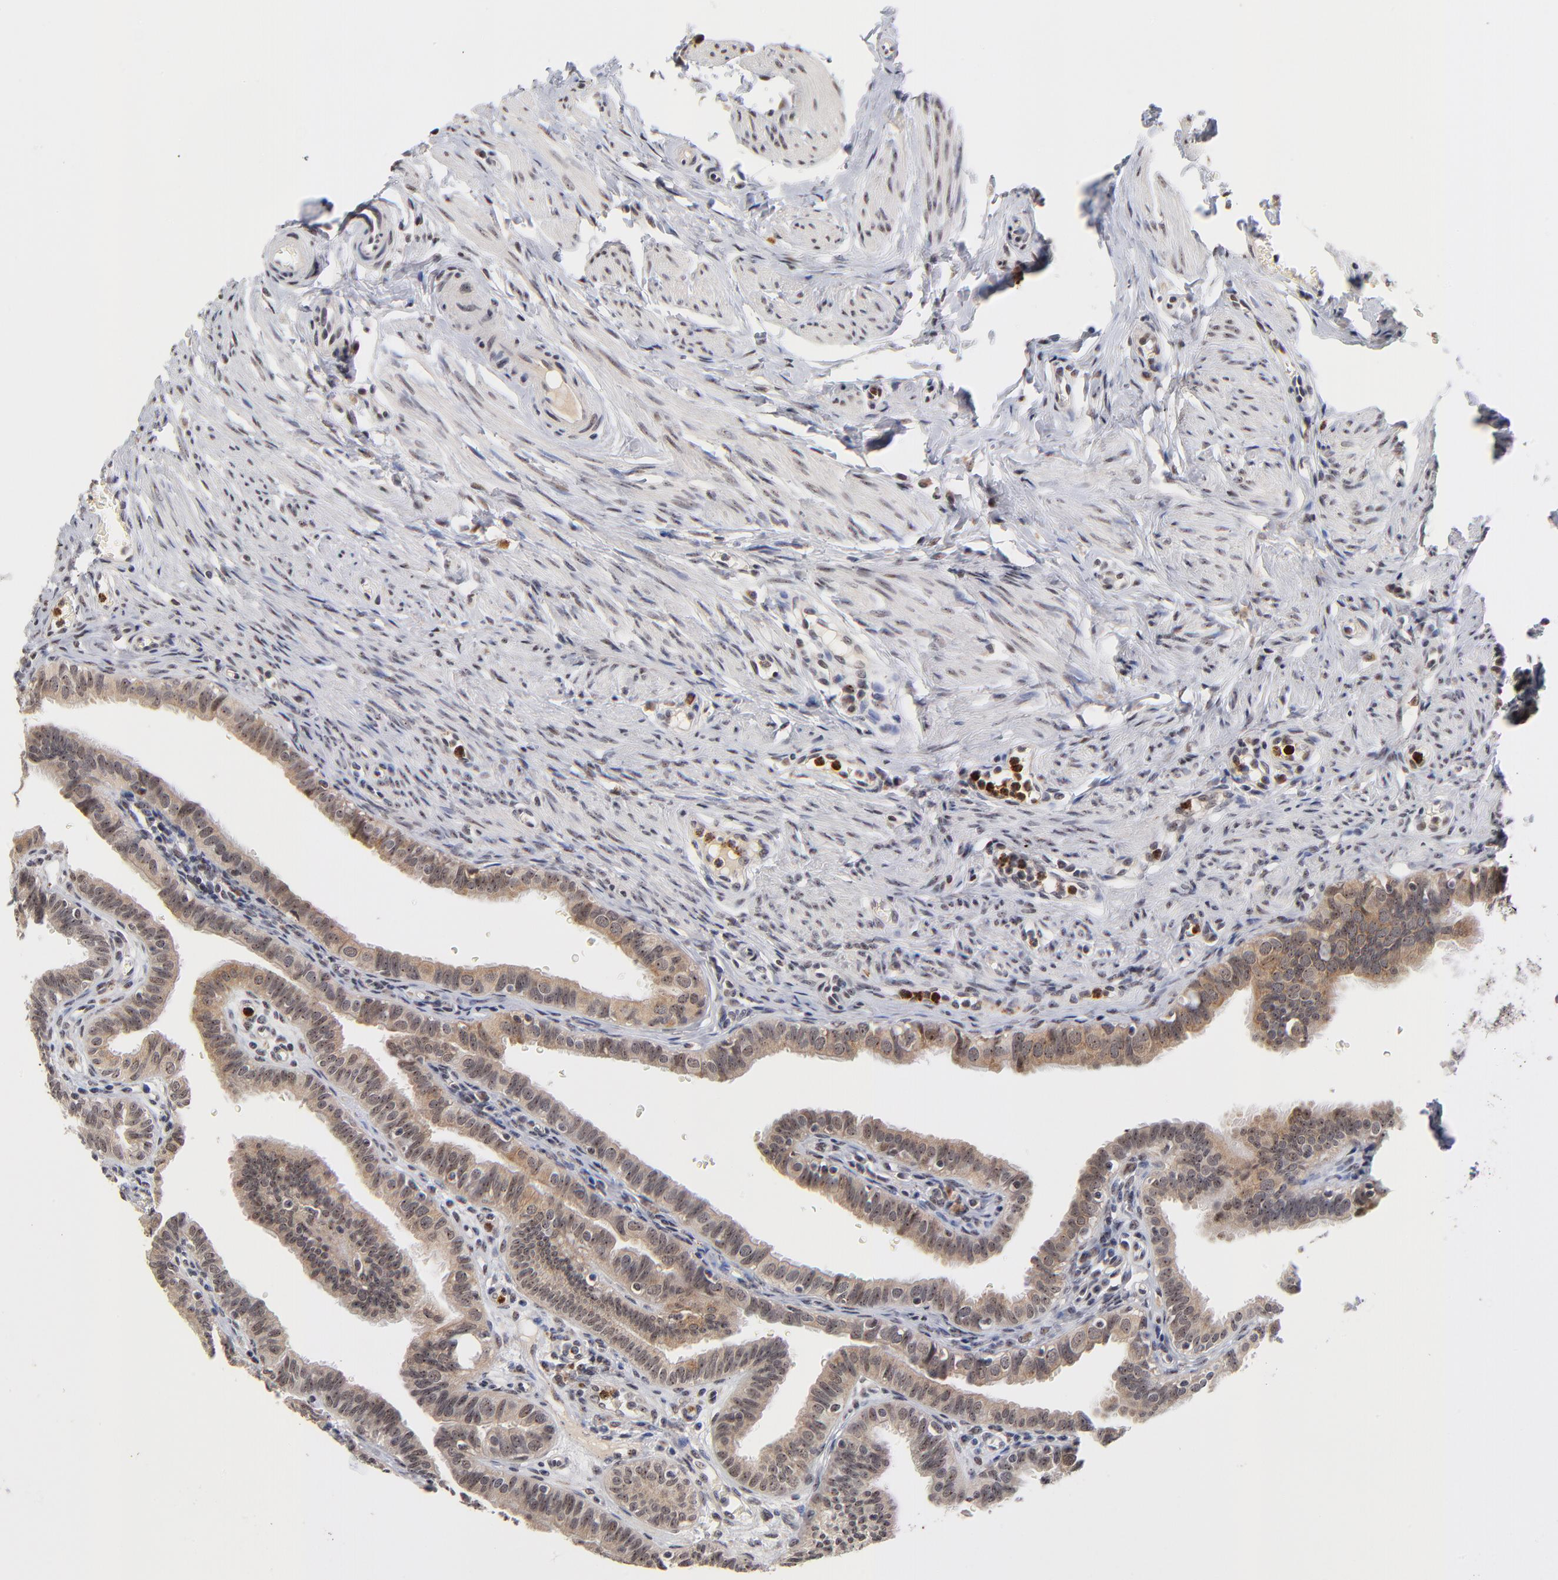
{"staining": {"intensity": "weak", "quantity": ">75%", "location": "cytoplasmic/membranous,nuclear"}, "tissue": "fallopian tube", "cell_type": "Glandular cells", "image_type": "normal", "snomed": [{"axis": "morphology", "description": "Normal tissue, NOS"}, {"axis": "topography", "description": "Fallopian tube"}, {"axis": "topography", "description": "Ovary"}], "caption": "Weak cytoplasmic/membranous,nuclear expression for a protein is seen in about >75% of glandular cells of normal fallopian tube using immunohistochemistry (IHC).", "gene": "ZNF419", "patient": {"sex": "female", "age": 51}}